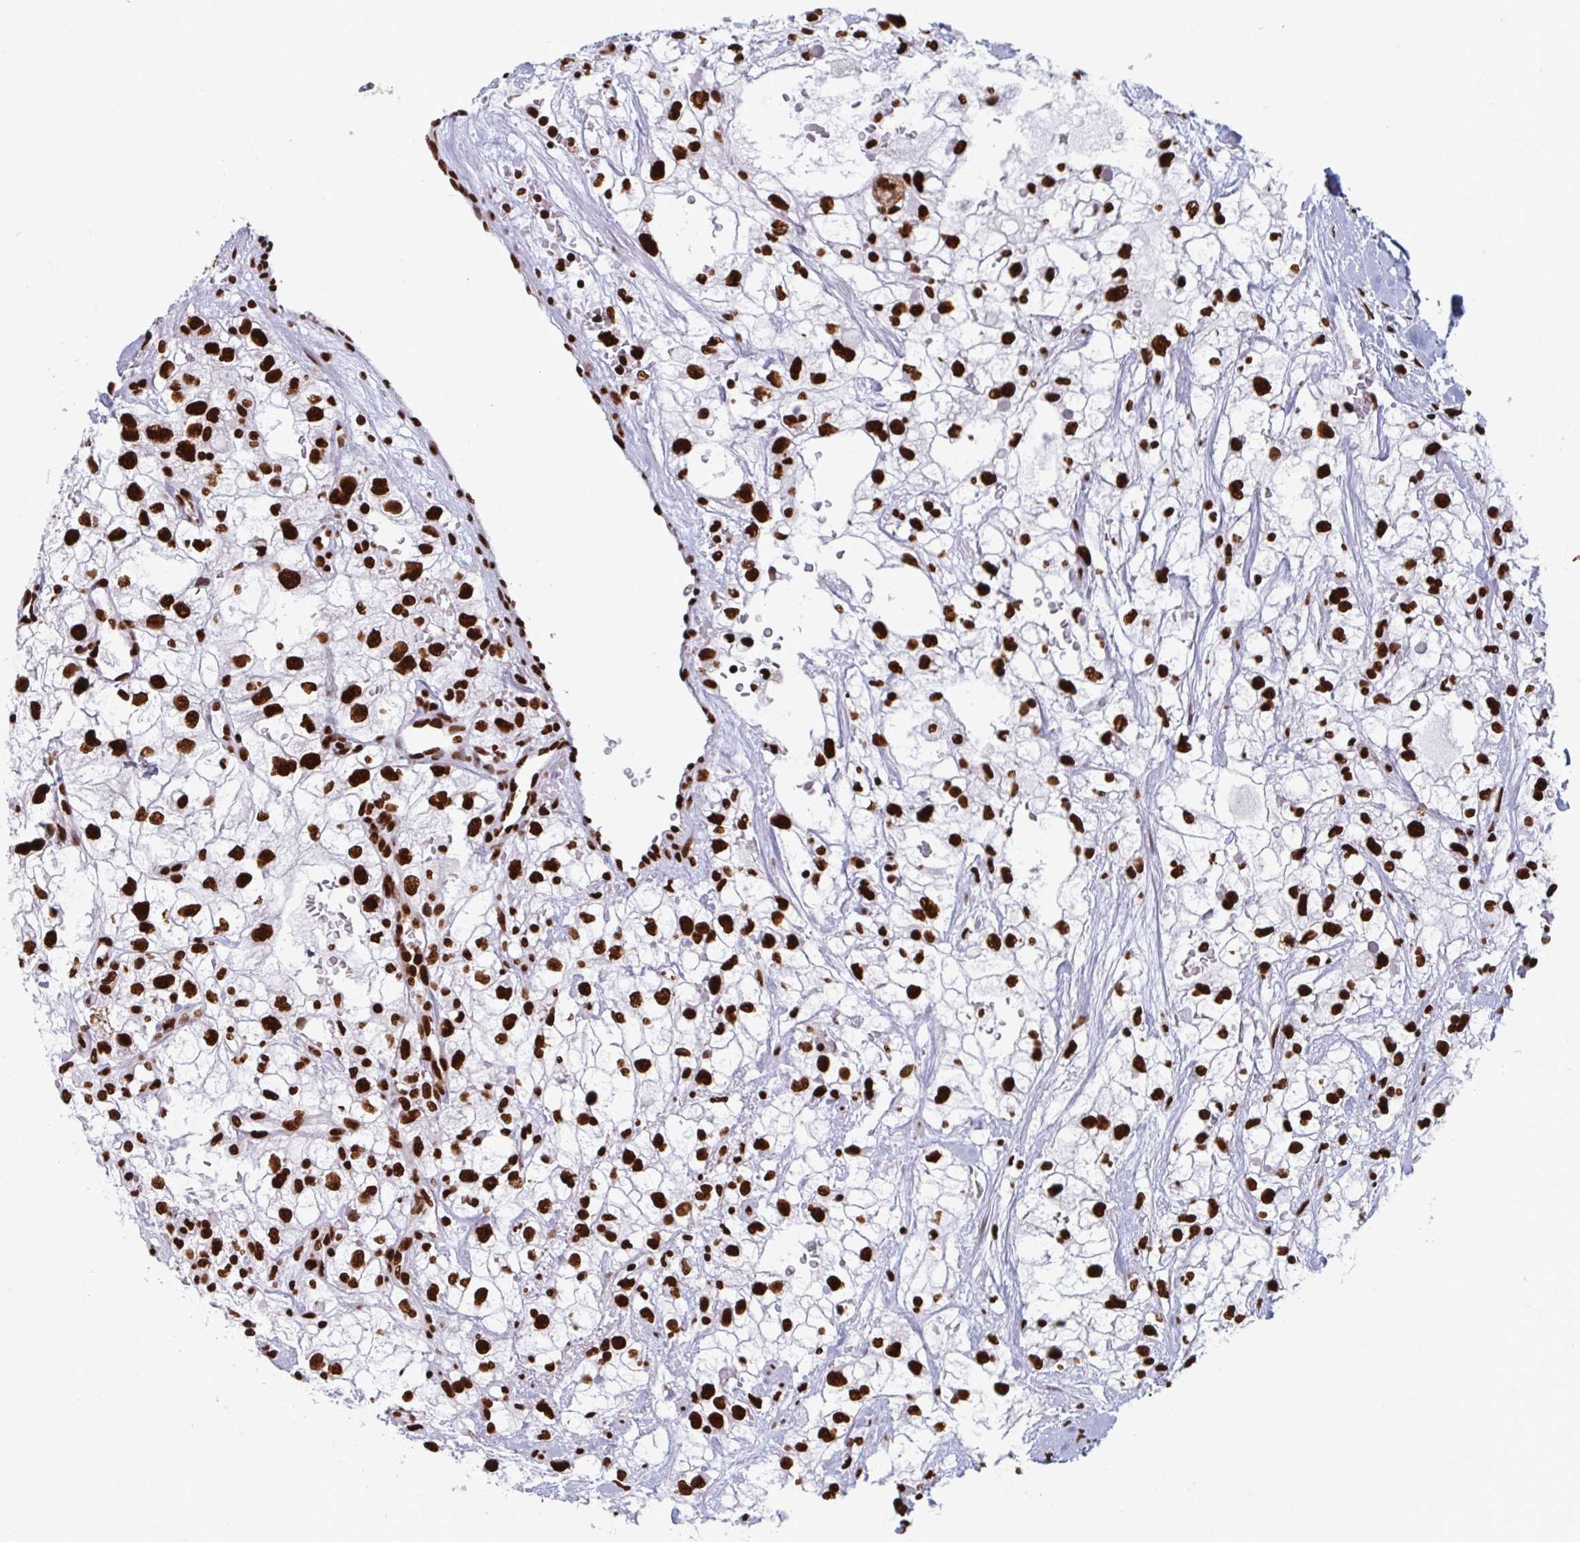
{"staining": {"intensity": "strong", "quantity": ">75%", "location": "nuclear"}, "tissue": "renal cancer", "cell_type": "Tumor cells", "image_type": "cancer", "snomed": [{"axis": "morphology", "description": "Adenocarcinoma, NOS"}, {"axis": "topography", "description": "Kidney"}], "caption": "Renal cancer was stained to show a protein in brown. There is high levels of strong nuclear expression in approximately >75% of tumor cells.", "gene": "GAR1", "patient": {"sex": "male", "age": 59}}